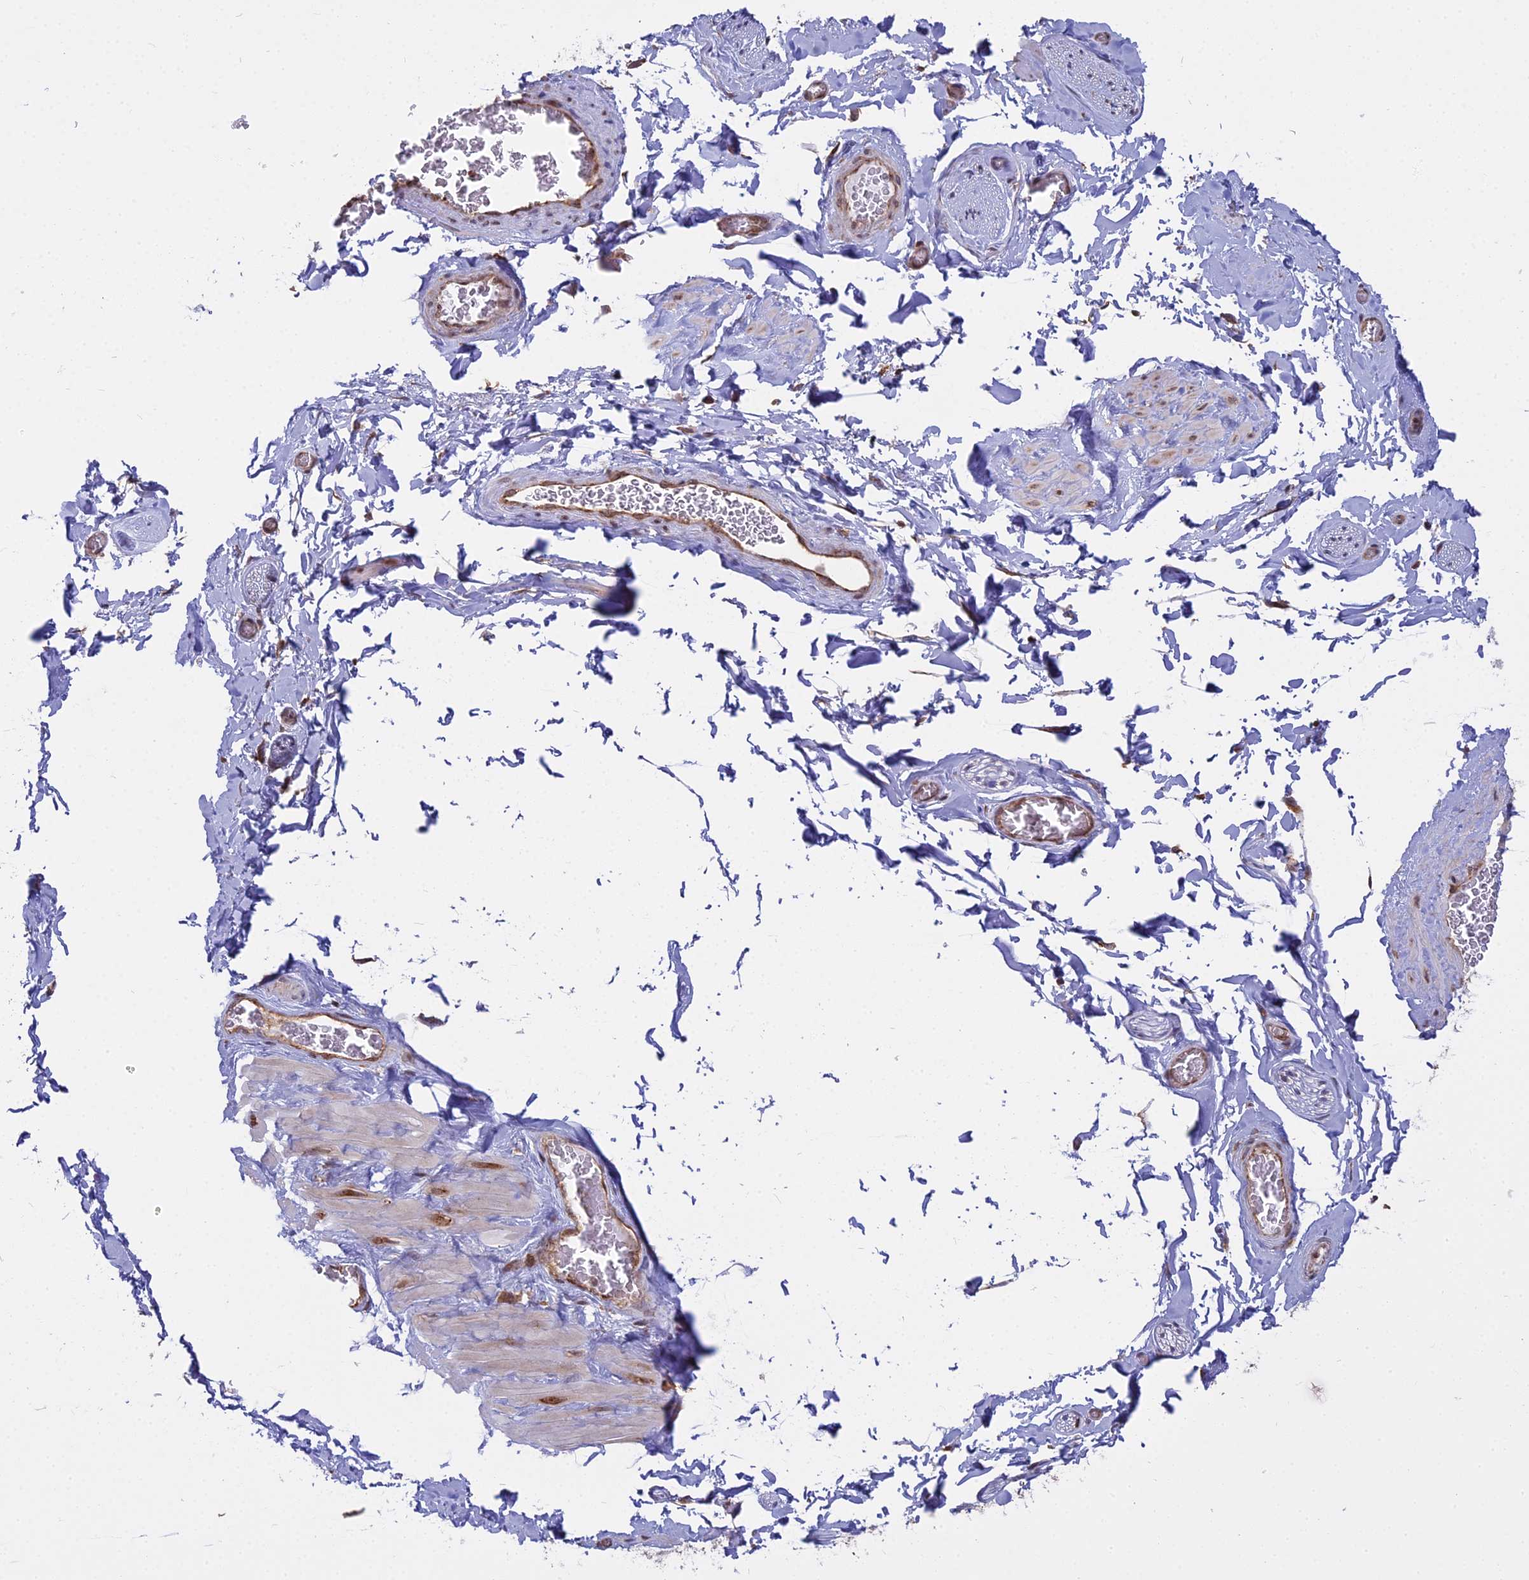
{"staining": {"intensity": "moderate", "quantity": "25%-75%", "location": "cytoplasmic/membranous"}, "tissue": "adipose tissue", "cell_type": "Adipocytes", "image_type": "normal", "snomed": [{"axis": "morphology", "description": "Normal tissue, NOS"}, {"axis": "topography", "description": "Soft tissue"}, {"axis": "topography", "description": "Adipose tissue"}, {"axis": "topography", "description": "Vascular tissue"}, {"axis": "topography", "description": "Peripheral nerve tissue"}], "caption": "A histopathology image of human adipose tissue stained for a protein reveals moderate cytoplasmic/membranous brown staining in adipocytes. The protein of interest is shown in brown color, while the nuclei are stained blue.", "gene": "RPL26", "patient": {"sex": "male", "age": 46}}